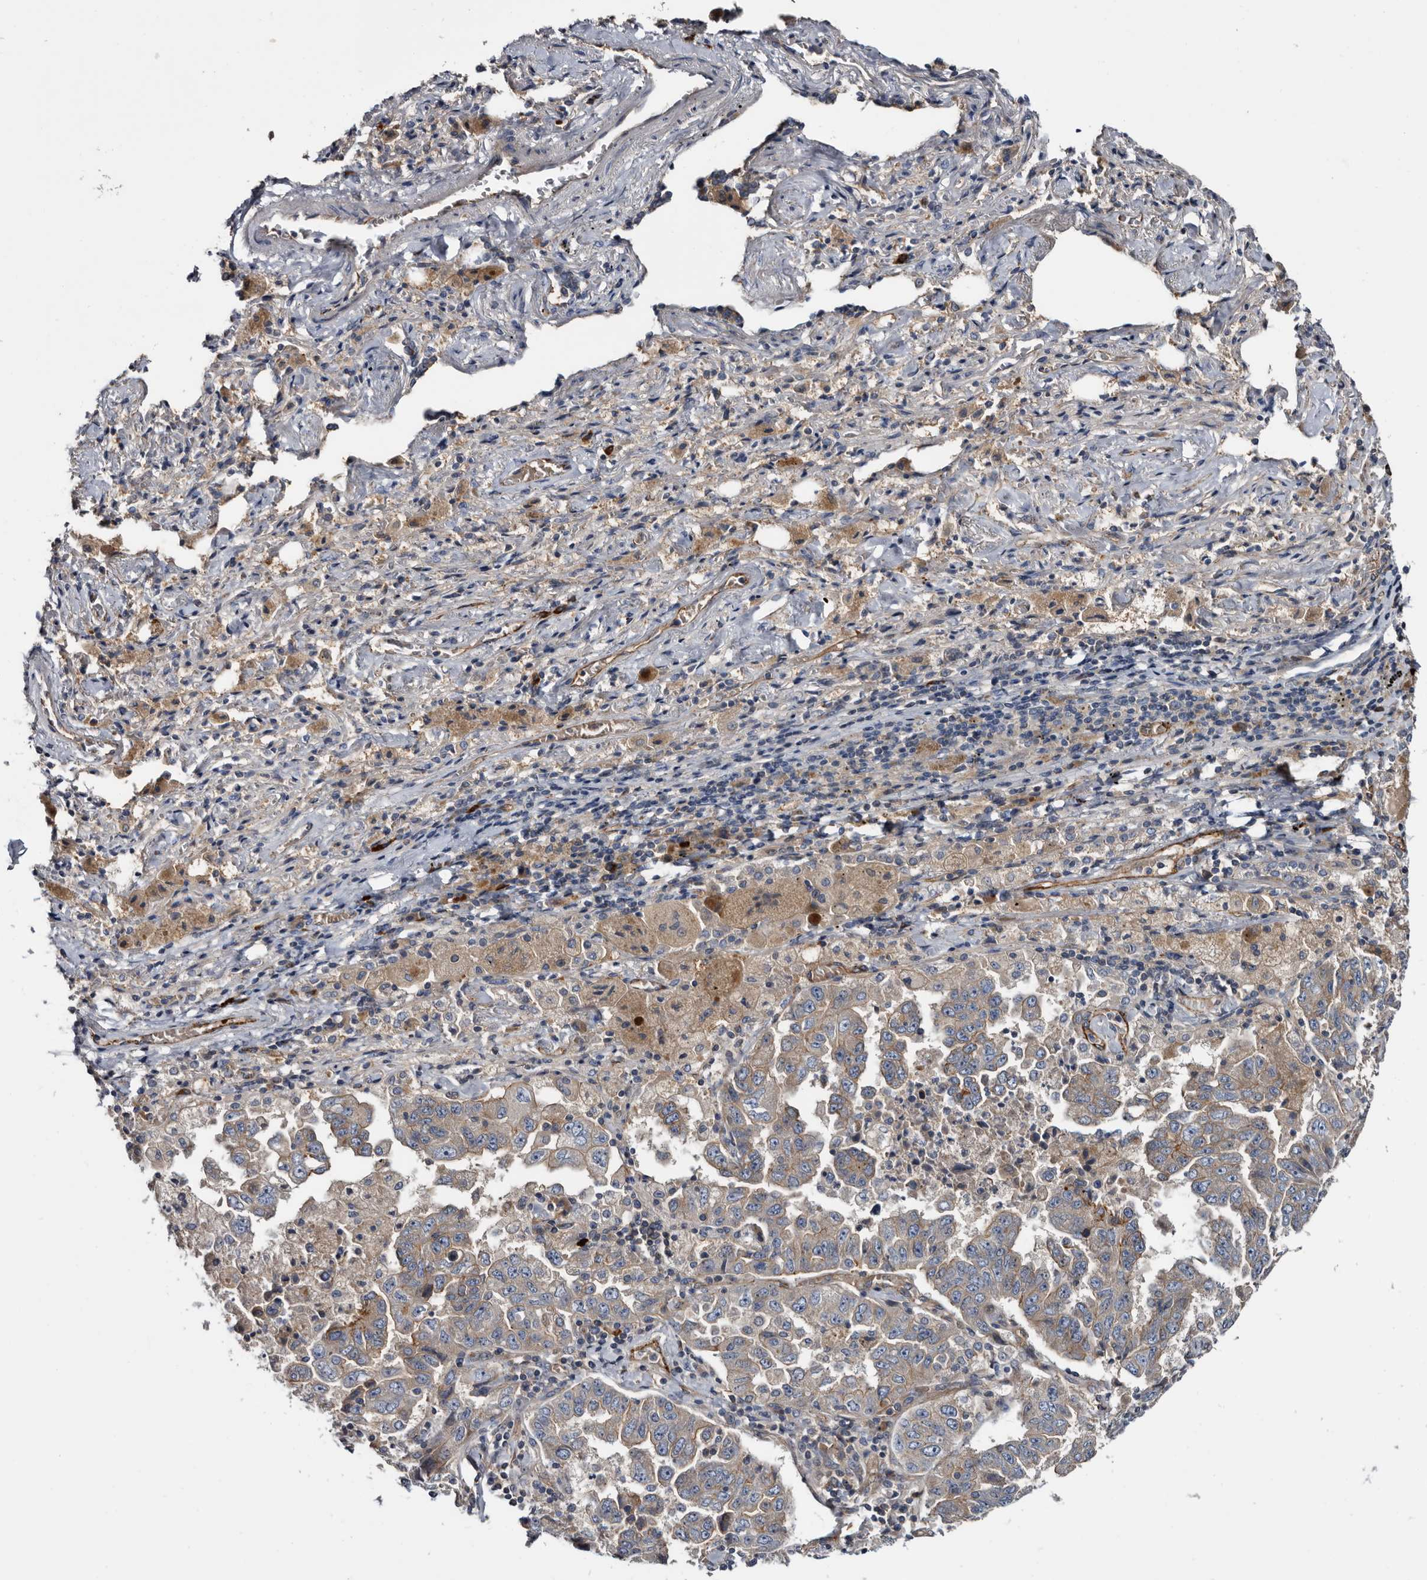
{"staining": {"intensity": "weak", "quantity": "25%-75%", "location": "cytoplasmic/membranous"}, "tissue": "lung cancer", "cell_type": "Tumor cells", "image_type": "cancer", "snomed": [{"axis": "morphology", "description": "Adenocarcinoma, NOS"}, {"axis": "topography", "description": "Lung"}], "caption": "Lung adenocarcinoma stained with DAB immunohistochemistry (IHC) demonstrates low levels of weak cytoplasmic/membranous positivity in approximately 25%-75% of tumor cells. The staining is performed using DAB brown chromogen to label protein expression. The nuclei are counter-stained blue using hematoxylin.", "gene": "TSPAN17", "patient": {"sex": "female", "age": 51}}